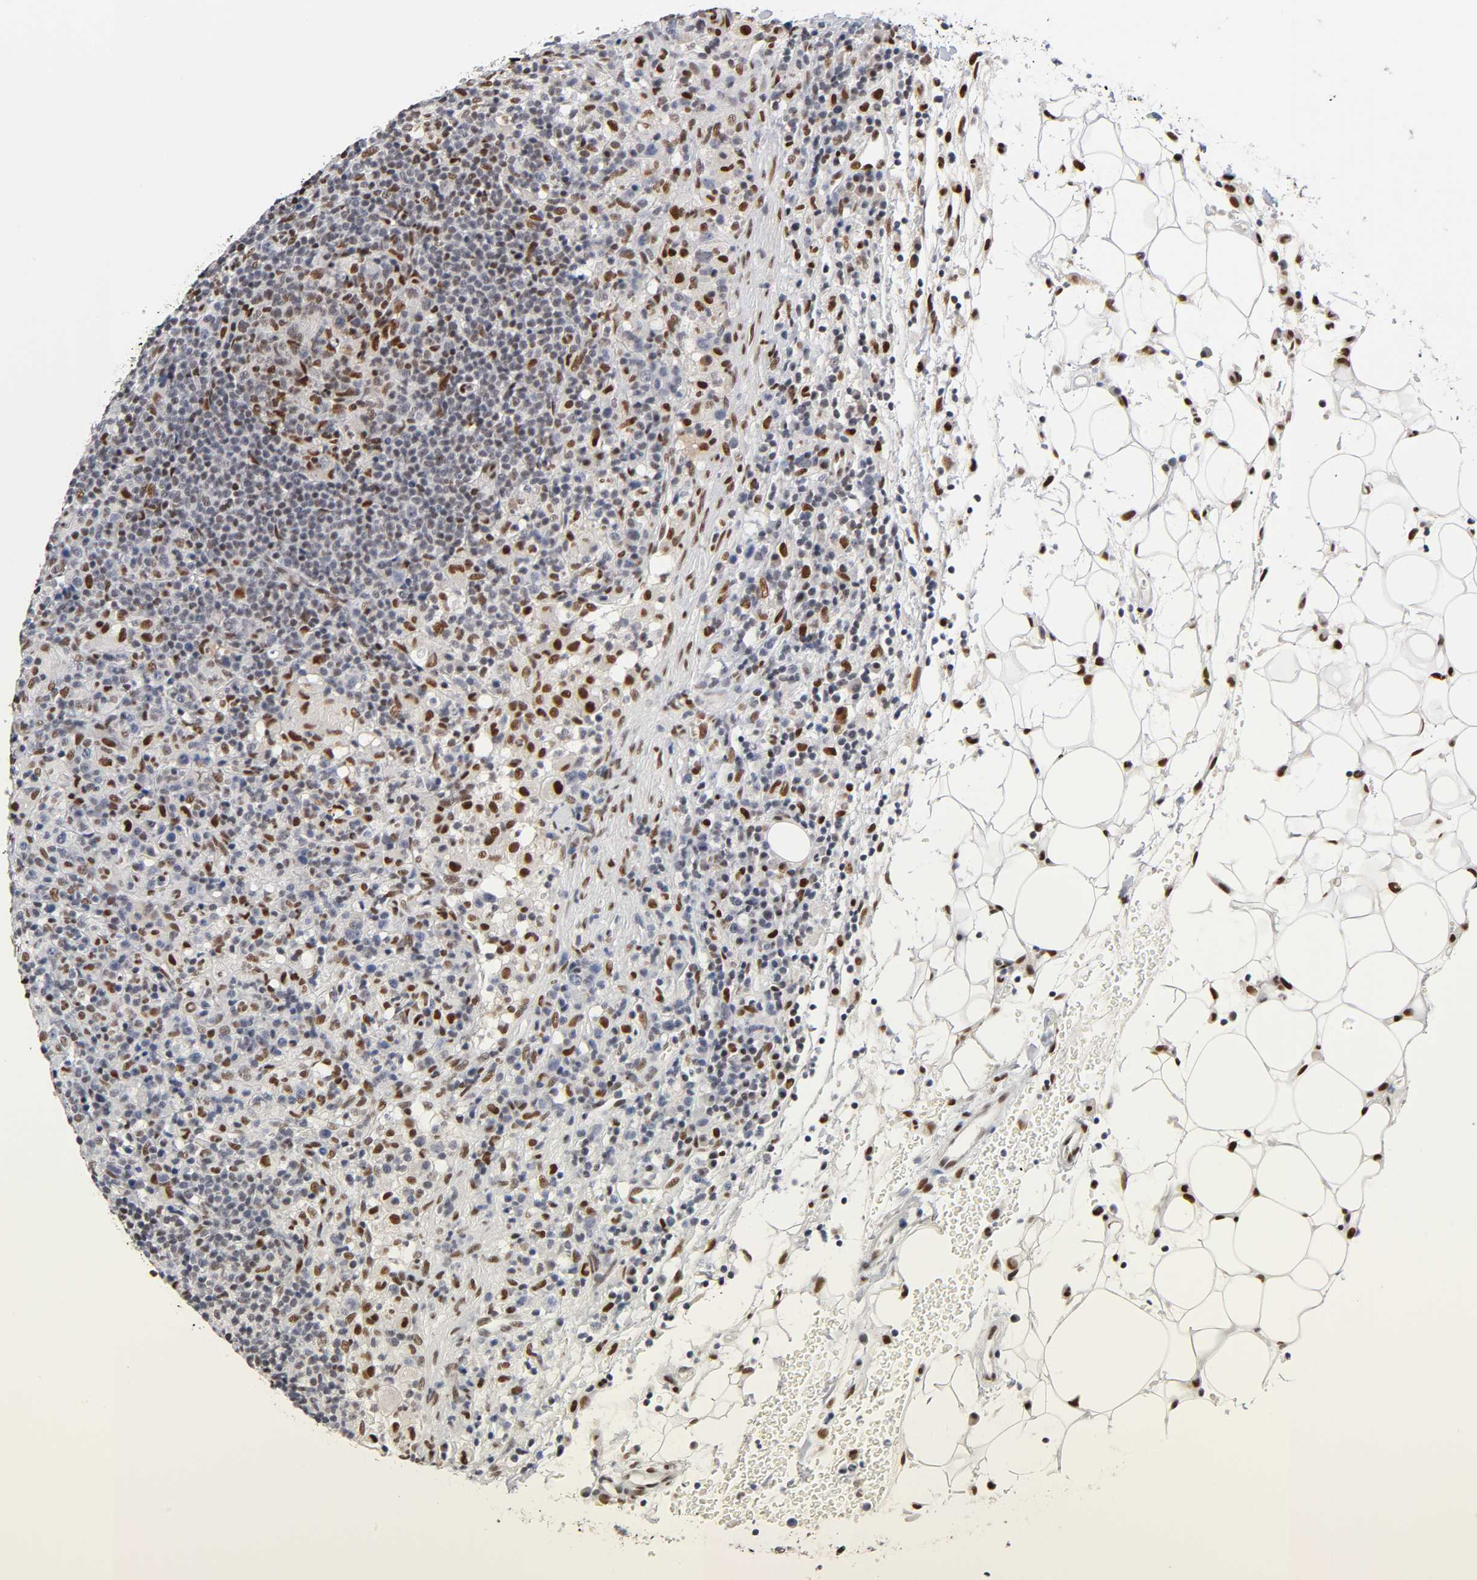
{"staining": {"intensity": "moderate", "quantity": "25%-75%", "location": "nuclear"}, "tissue": "lymphoma", "cell_type": "Tumor cells", "image_type": "cancer", "snomed": [{"axis": "morphology", "description": "Hodgkin's disease, NOS"}, {"axis": "topography", "description": "Lymph node"}], "caption": "Moderate nuclear protein staining is seen in approximately 25%-75% of tumor cells in lymphoma.", "gene": "NR3C1", "patient": {"sex": "male", "age": 65}}